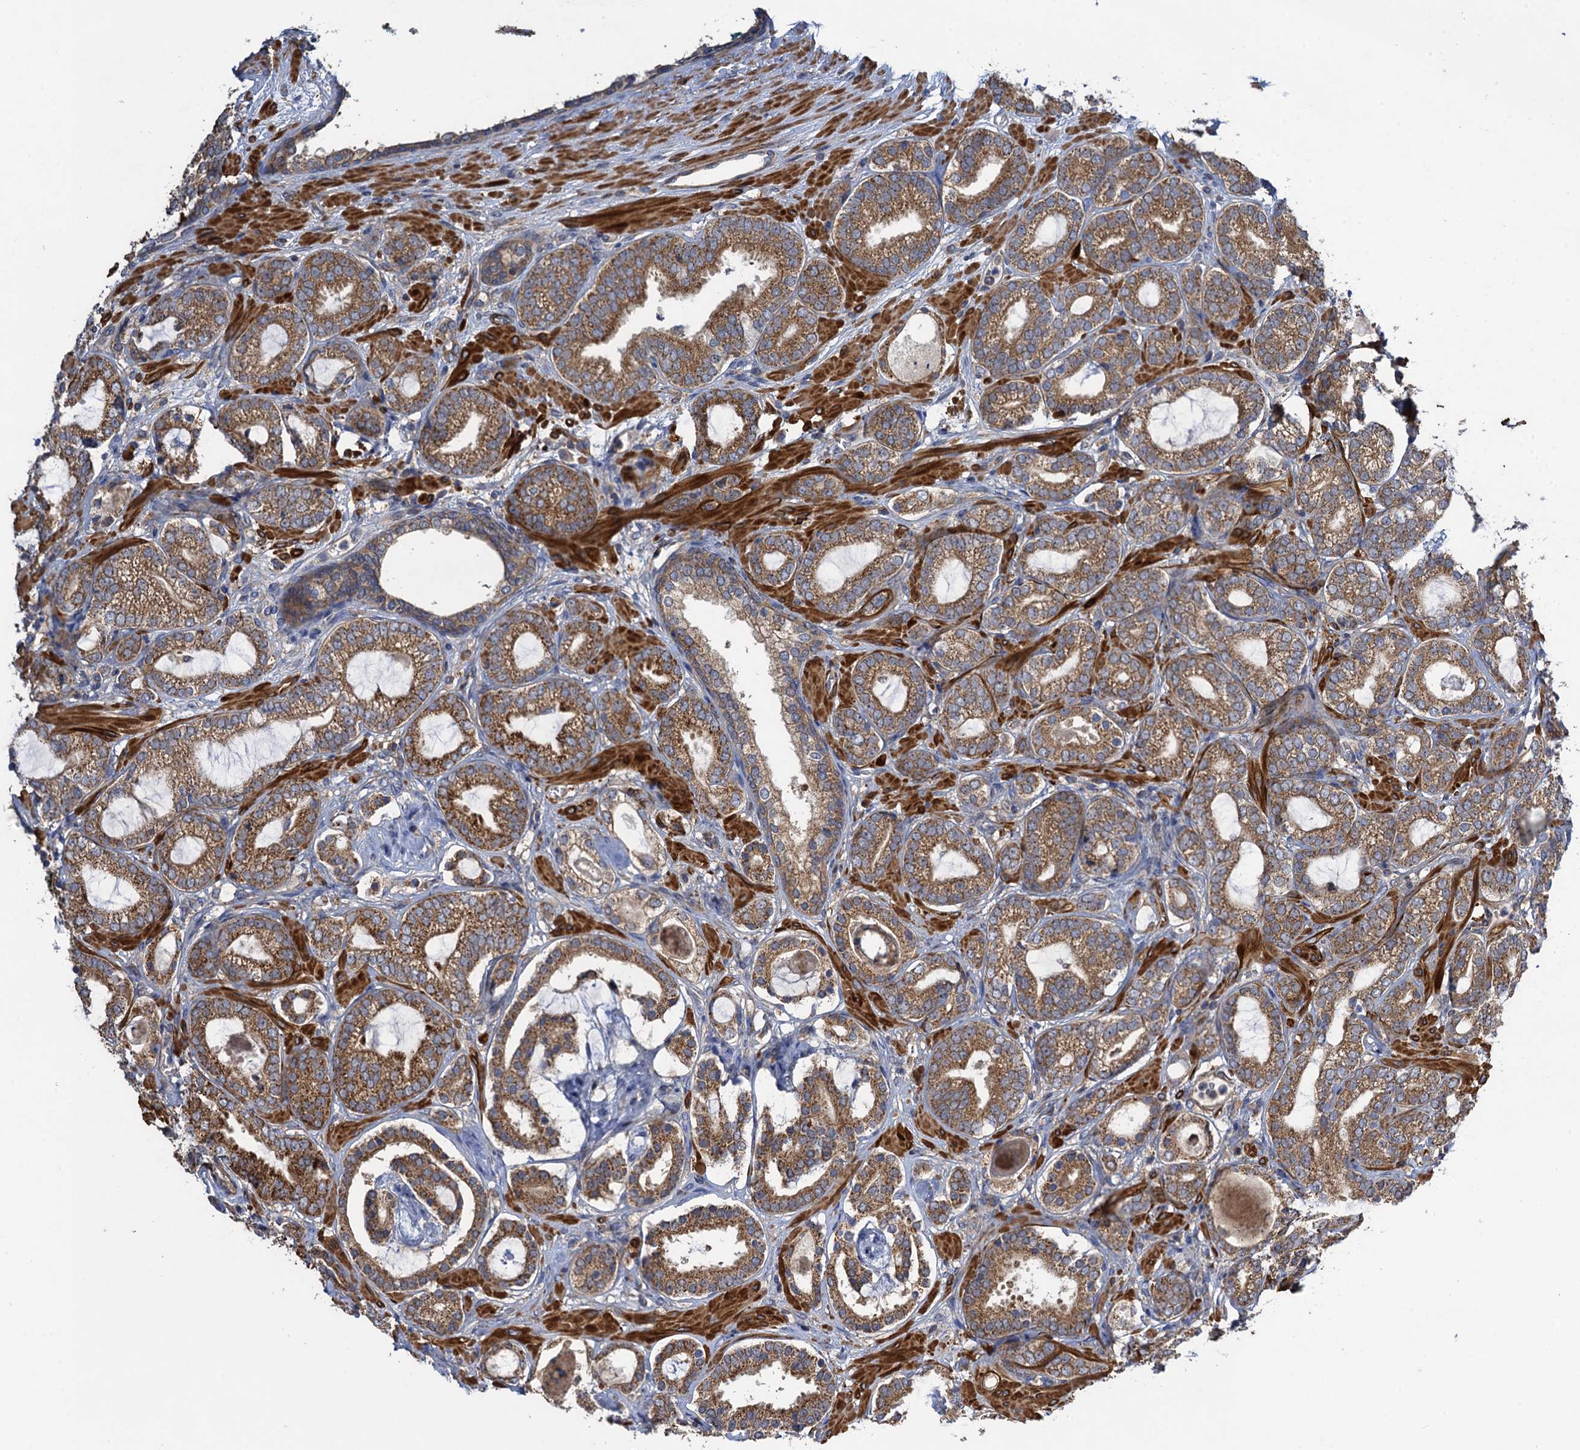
{"staining": {"intensity": "moderate", "quantity": ">75%", "location": "cytoplasmic/membranous"}, "tissue": "prostate cancer", "cell_type": "Tumor cells", "image_type": "cancer", "snomed": [{"axis": "morphology", "description": "Adenocarcinoma, High grade"}, {"axis": "topography", "description": "Prostate"}], "caption": "DAB (3,3'-diaminobenzidine) immunohistochemical staining of prostate cancer demonstrates moderate cytoplasmic/membranous protein expression in approximately >75% of tumor cells.", "gene": "WDR88", "patient": {"sex": "male", "age": 60}}